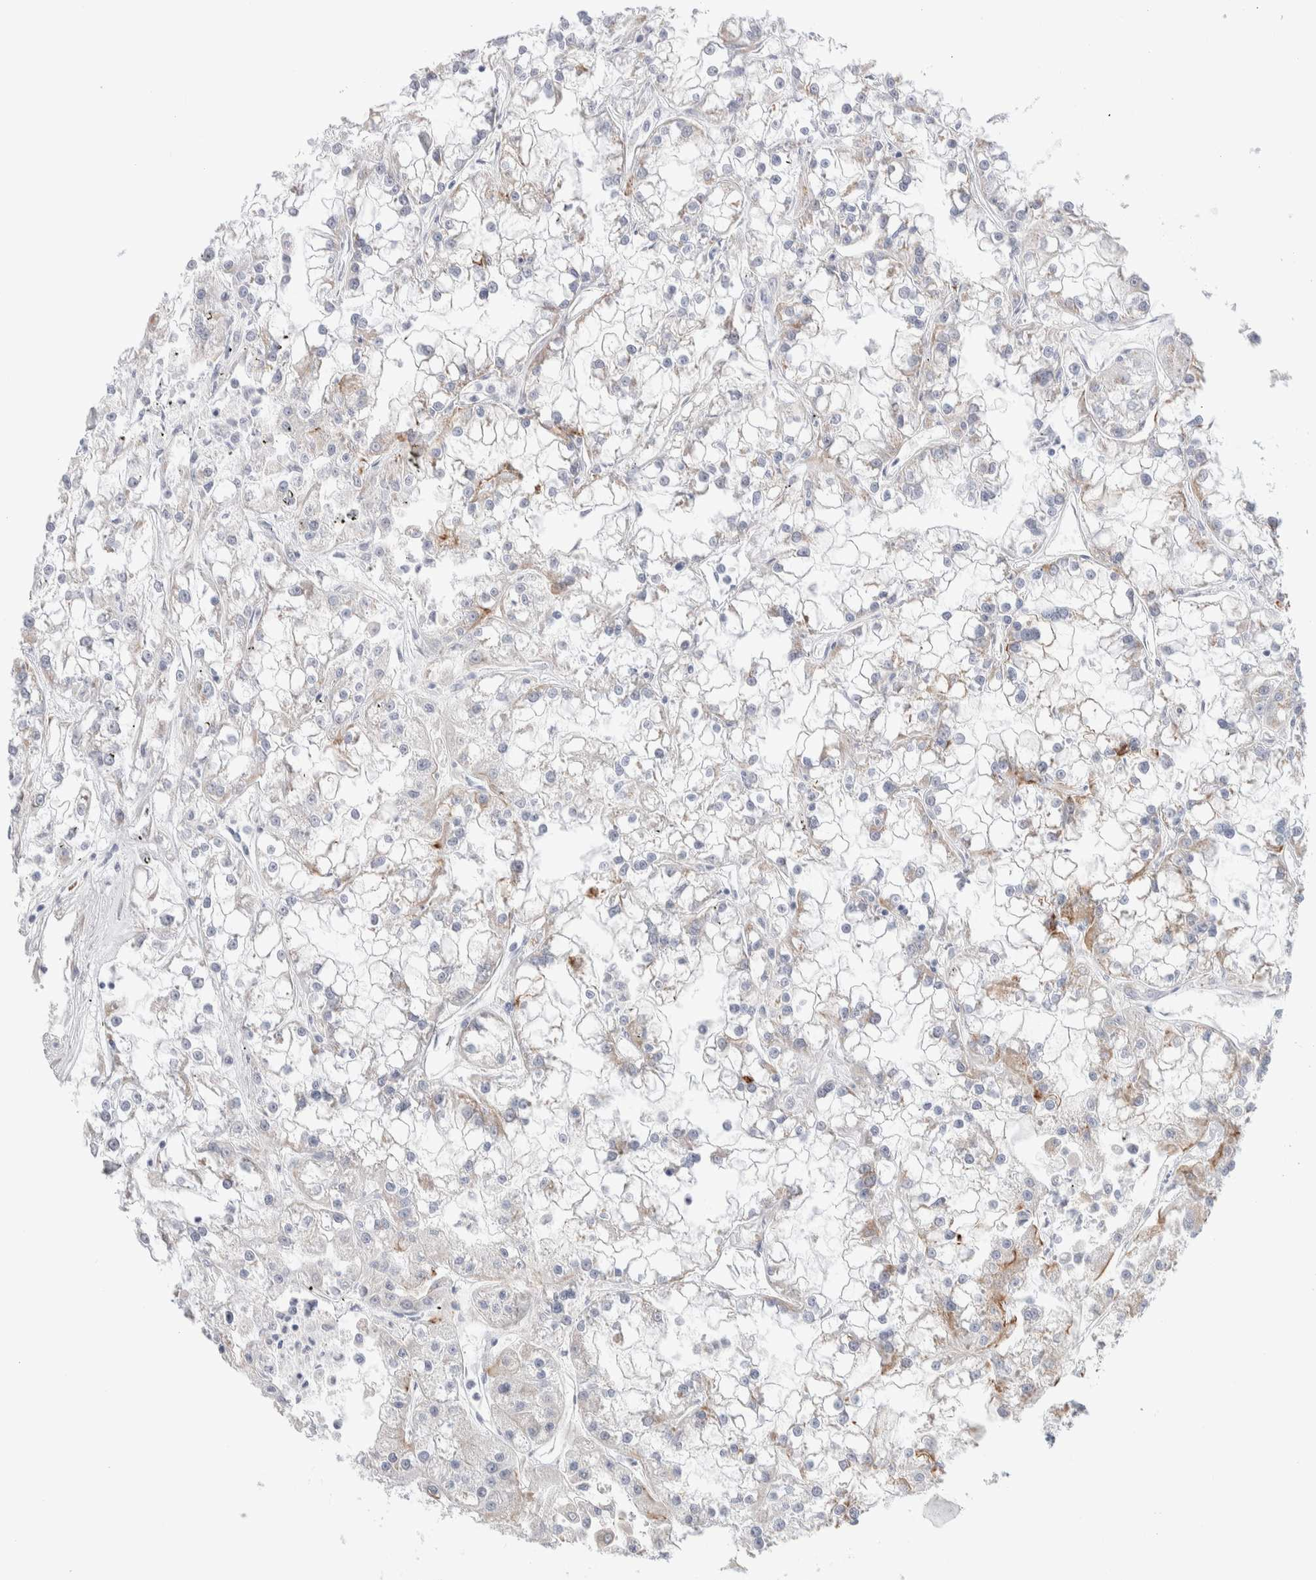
{"staining": {"intensity": "moderate", "quantity": "25%-75%", "location": "cytoplasmic/membranous"}, "tissue": "renal cancer", "cell_type": "Tumor cells", "image_type": "cancer", "snomed": [{"axis": "morphology", "description": "Adenocarcinoma, NOS"}, {"axis": "topography", "description": "Kidney"}], "caption": "Approximately 25%-75% of tumor cells in human renal cancer exhibit moderate cytoplasmic/membranous protein positivity as visualized by brown immunohistochemical staining.", "gene": "C1orf112", "patient": {"sex": "female", "age": 52}}